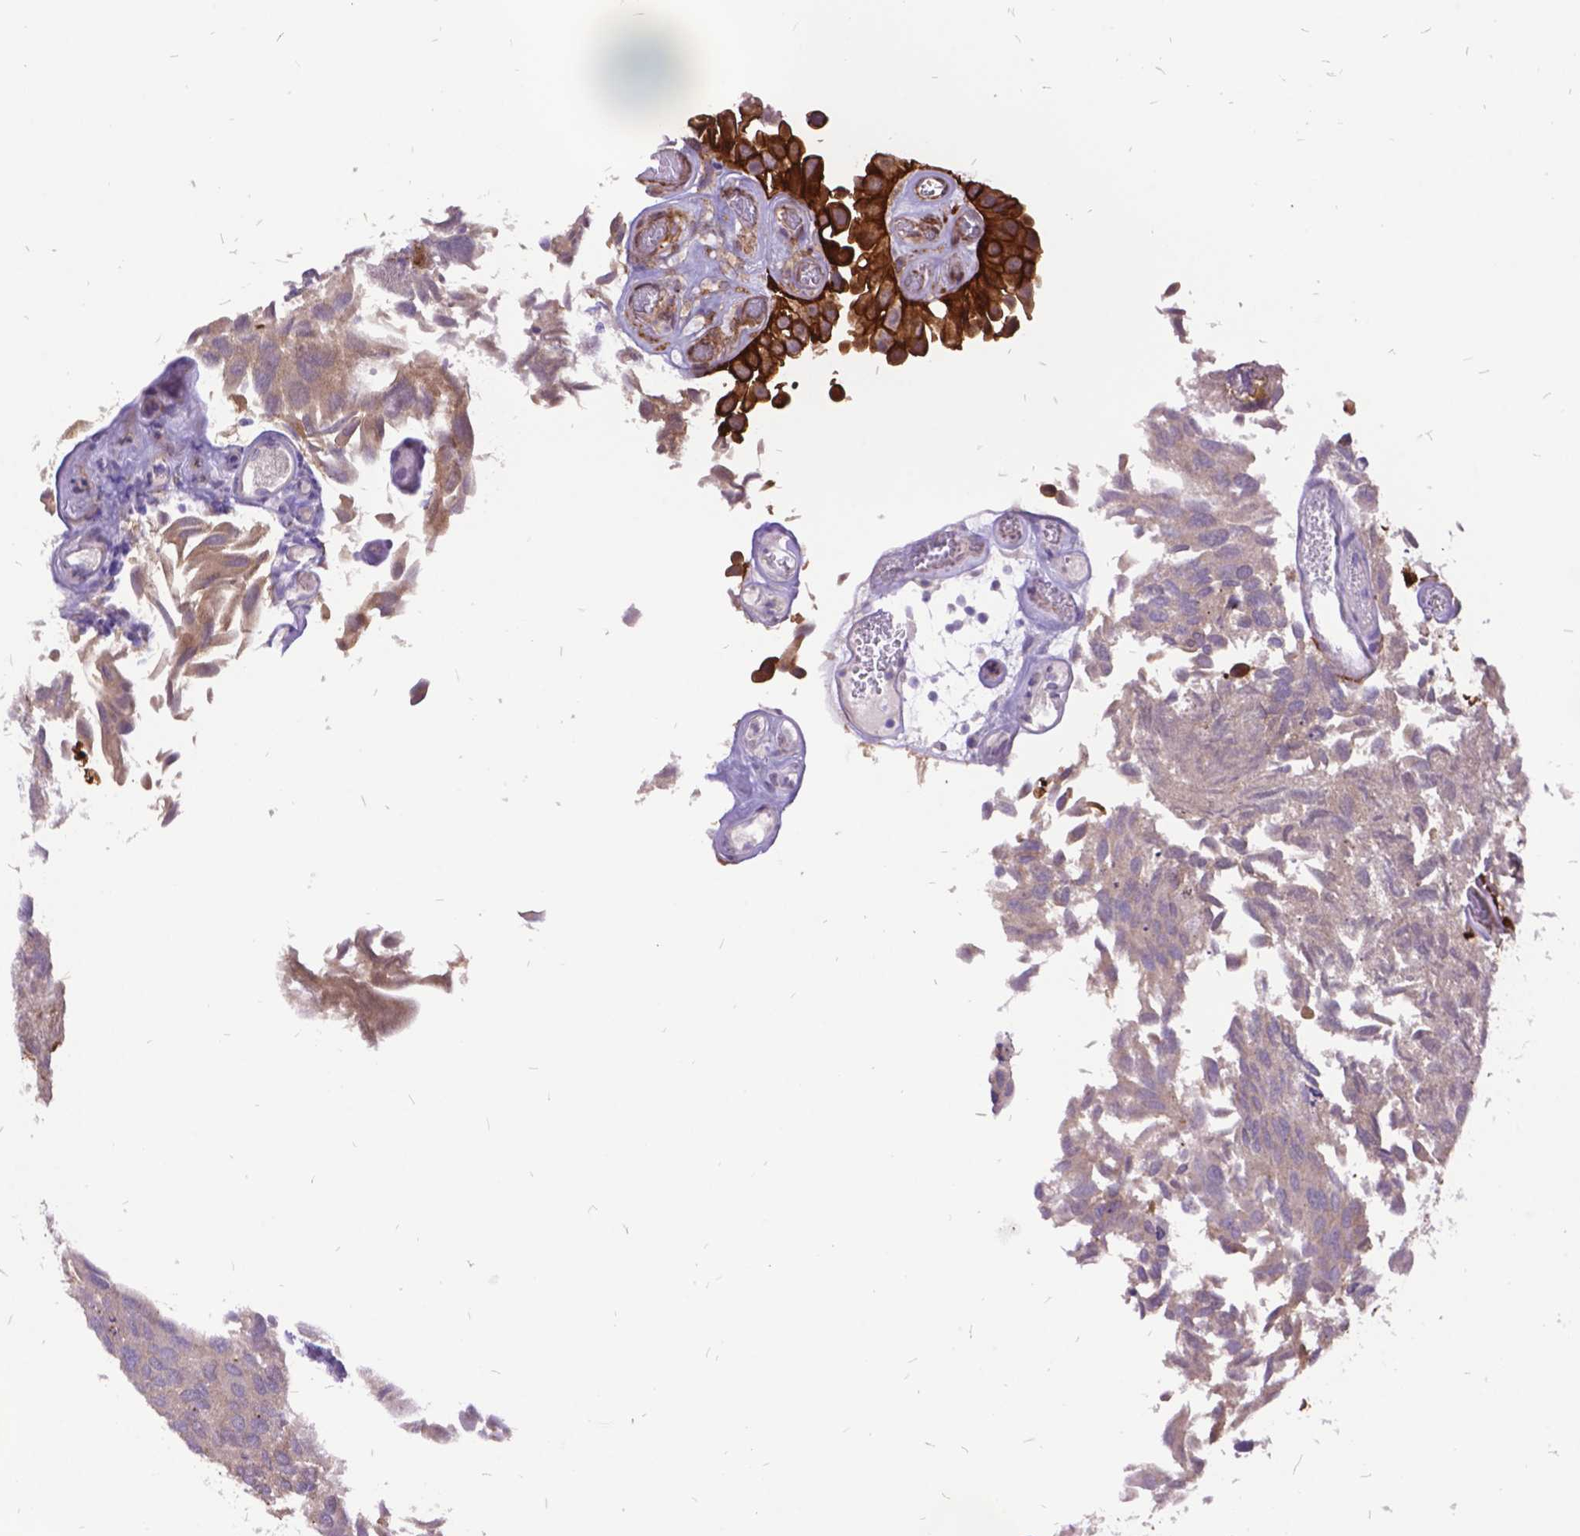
{"staining": {"intensity": "moderate", "quantity": "<25%", "location": "cytoplasmic/membranous"}, "tissue": "urothelial cancer", "cell_type": "Tumor cells", "image_type": "cancer", "snomed": [{"axis": "morphology", "description": "Urothelial carcinoma, Low grade"}, {"axis": "topography", "description": "Urinary bladder"}], "caption": "Immunohistochemistry (IHC) of urothelial cancer demonstrates low levels of moderate cytoplasmic/membranous staining in about <25% of tumor cells.", "gene": "GRB7", "patient": {"sex": "female", "age": 69}}